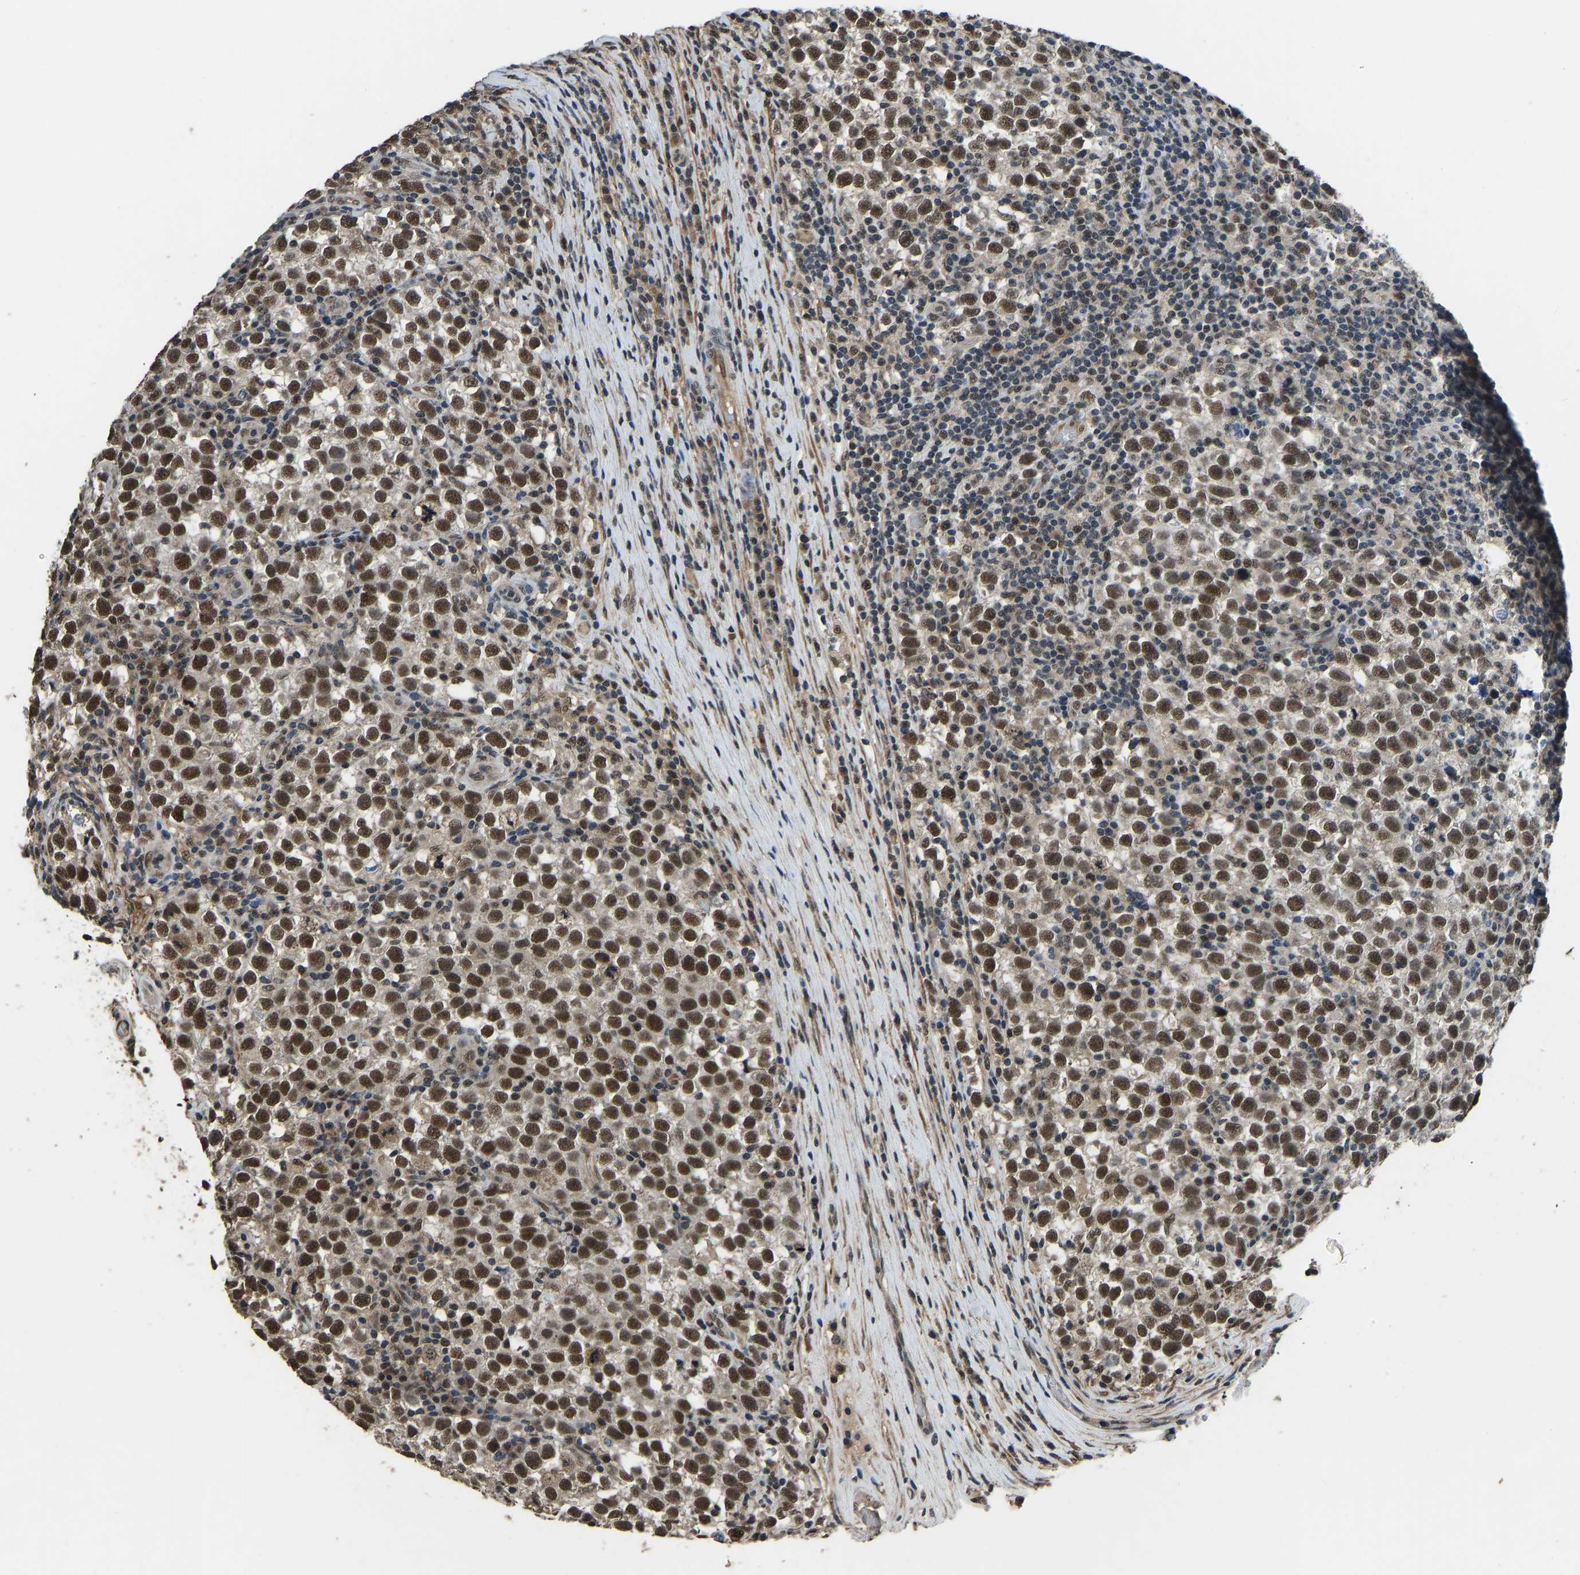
{"staining": {"intensity": "strong", "quantity": ">75%", "location": "nuclear"}, "tissue": "testis cancer", "cell_type": "Tumor cells", "image_type": "cancer", "snomed": [{"axis": "morphology", "description": "Normal tissue, NOS"}, {"axis": "morphology", "description": "Seminoma, NOS"}, {"axis": "topography", "description": "Testis"}], "caption": "This image shows seminoma (testis) stained with immunohistochemistry to label a protein in brown. The nuclear of tumor cells show strong positivity for the protein. Nuclei are counter-stained blue.", "gene": "TOX4", "patient": {"sex": "male", "age": 43}}